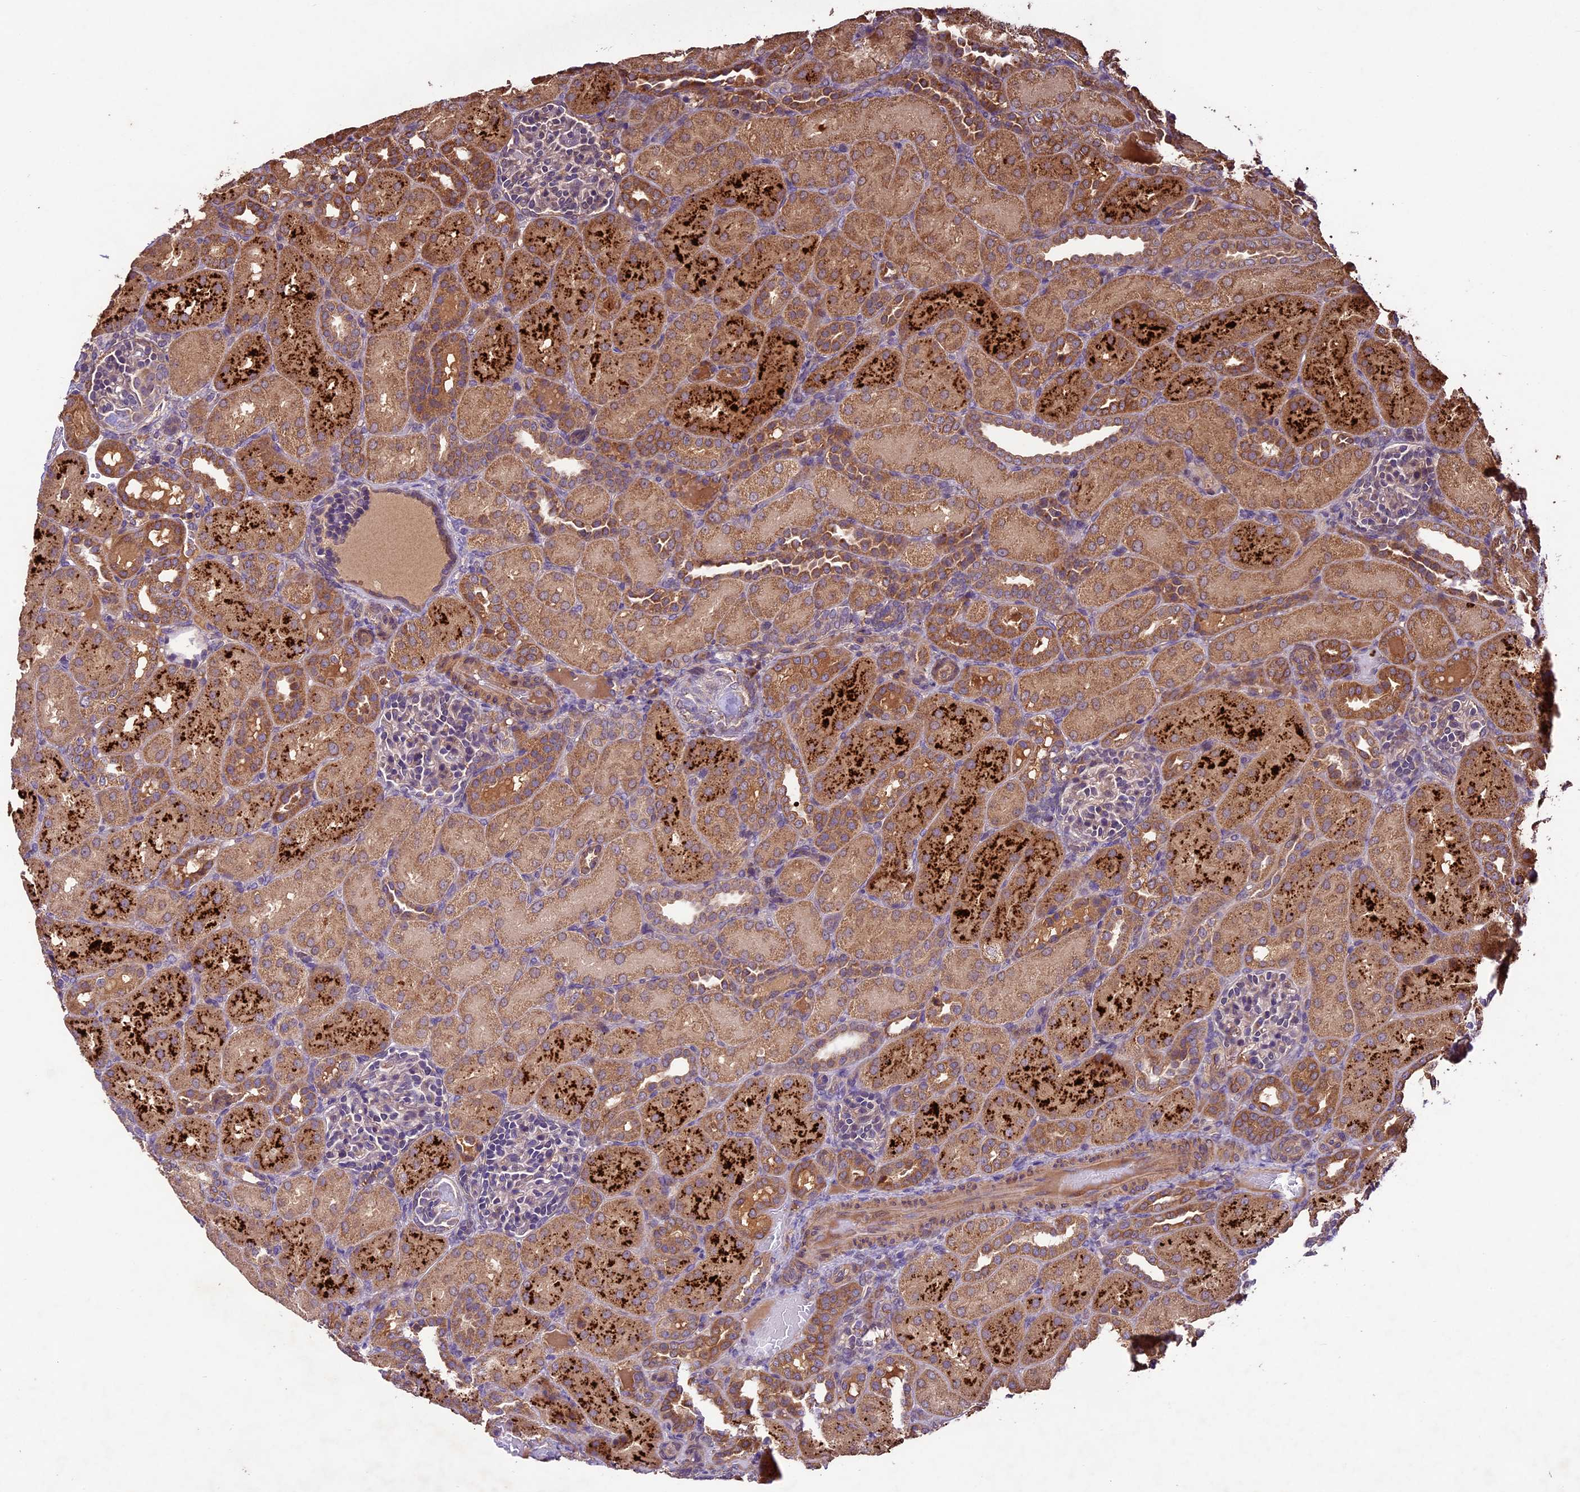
{"staining": {"intensity": "weak", "quantity": "<25%", "location": "cytoplasmic/membranous"}, "tissue": "kidney", "cell_type": "Cells in glomeruli", "image_type": "normal", "snomed": [{"axis": "morphology", "description": "Normal tissue, NOS"}, {"axis": "topography", "description": "Kidney"}], "caption": "High magnification brightfield microscopy of unremarkable kidney stained with DAB (brown) and counterstained with hematoxylin (blue): cells in glomeruli show no significant expression. (Immunohistochemistry, brightfield microscopy, high magnification).", "gene": "CRLF1", "patient": {"sex": "male", "age": 1}}